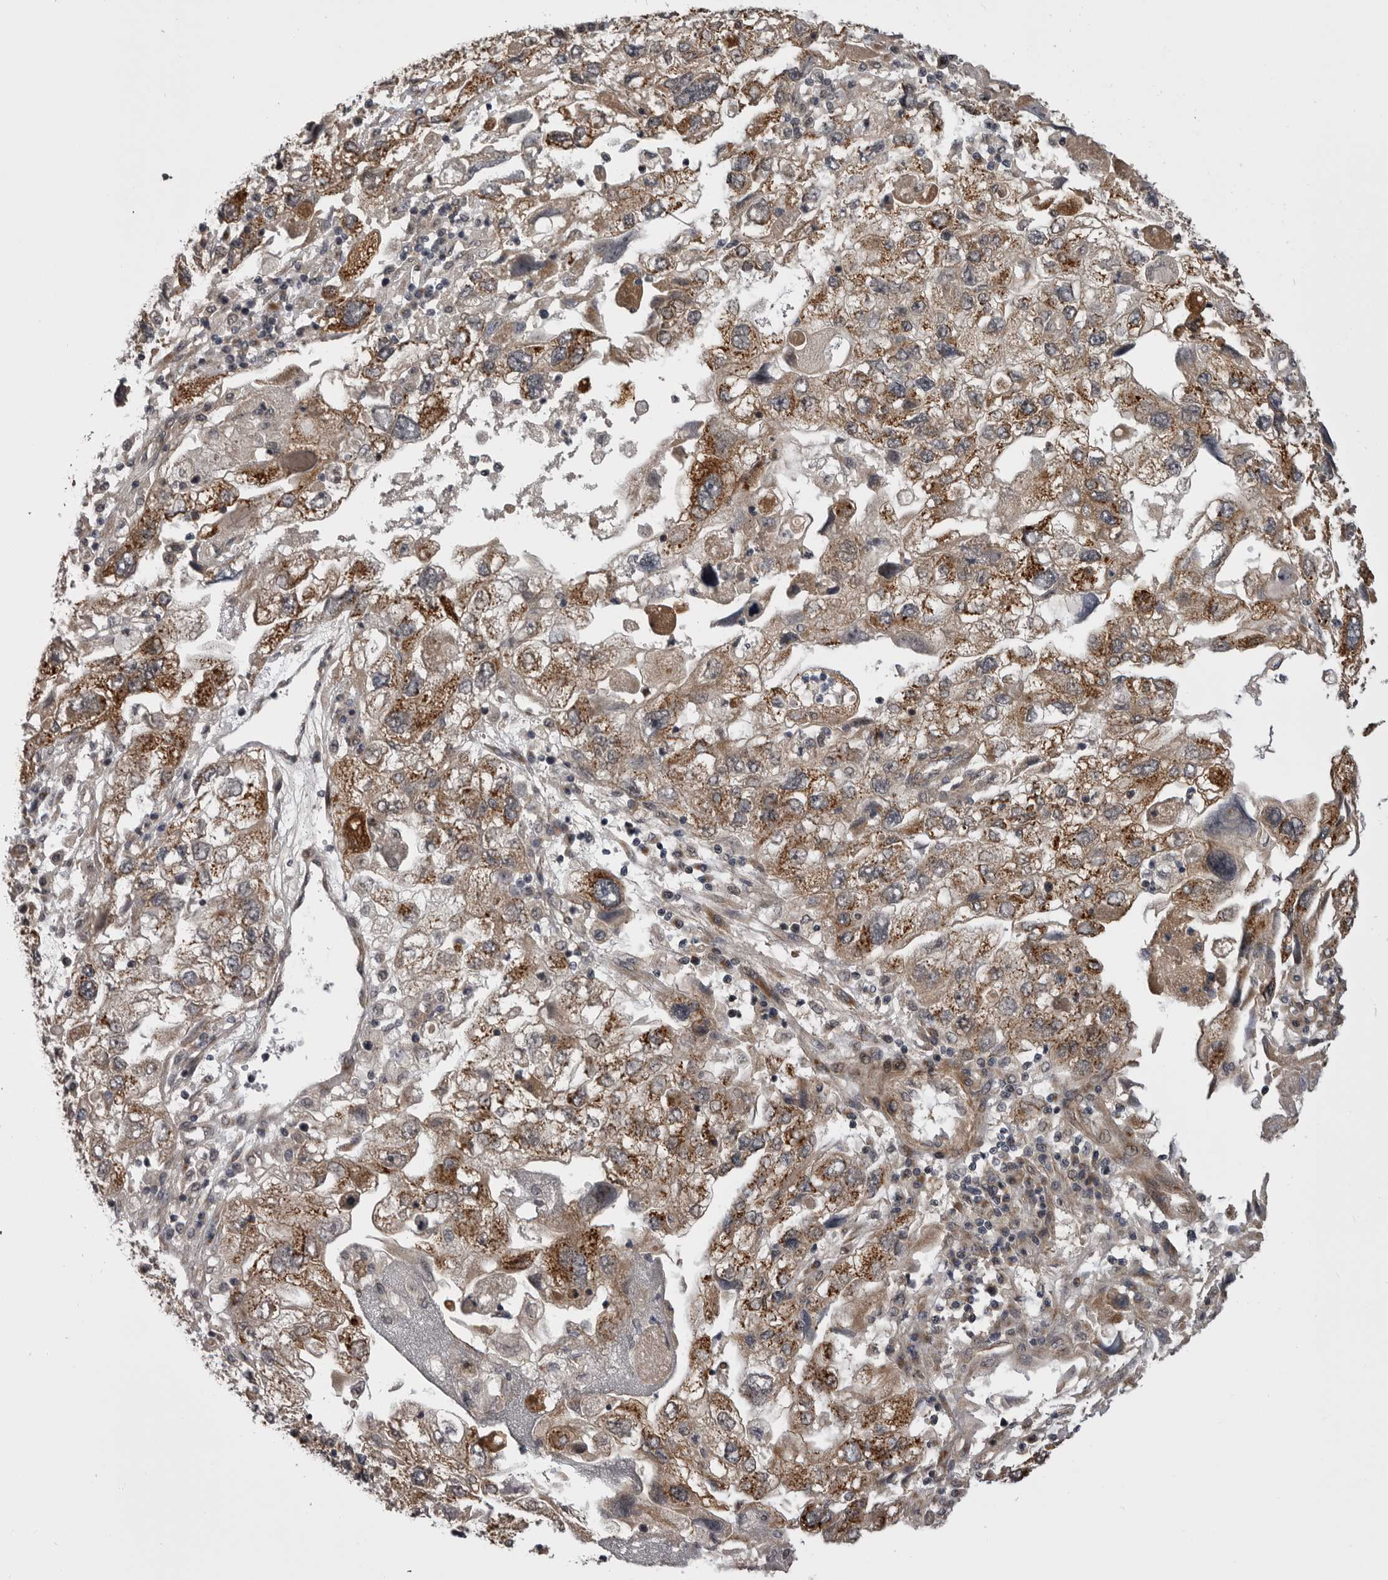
{"staining": {"intensity": "moderate", "quantity": ">75%", "location": "cytoplasmic/membranous"}, "tissue": "endometrial cancer", "cell_type": "Tumor cells", "image_type": "cancer", "snomed": [{"axis": "morphology", "description": "Adenocarcinoma, NOS"}, {"axis": "topography", "description": "Endometrium"}], "caption": "Moderate cytoplasmic/membranous expression is seen in approximately >75% of tumor cells in endometrial cancer. The staining is performed using DAB (3,3'-diaminobenzidine) brown chromogen to label protein expression. The nuclei are counter-stained blue using hematoxylin.", "gene": "PDCL", "patient": {"sex": "female", "age": 49}}